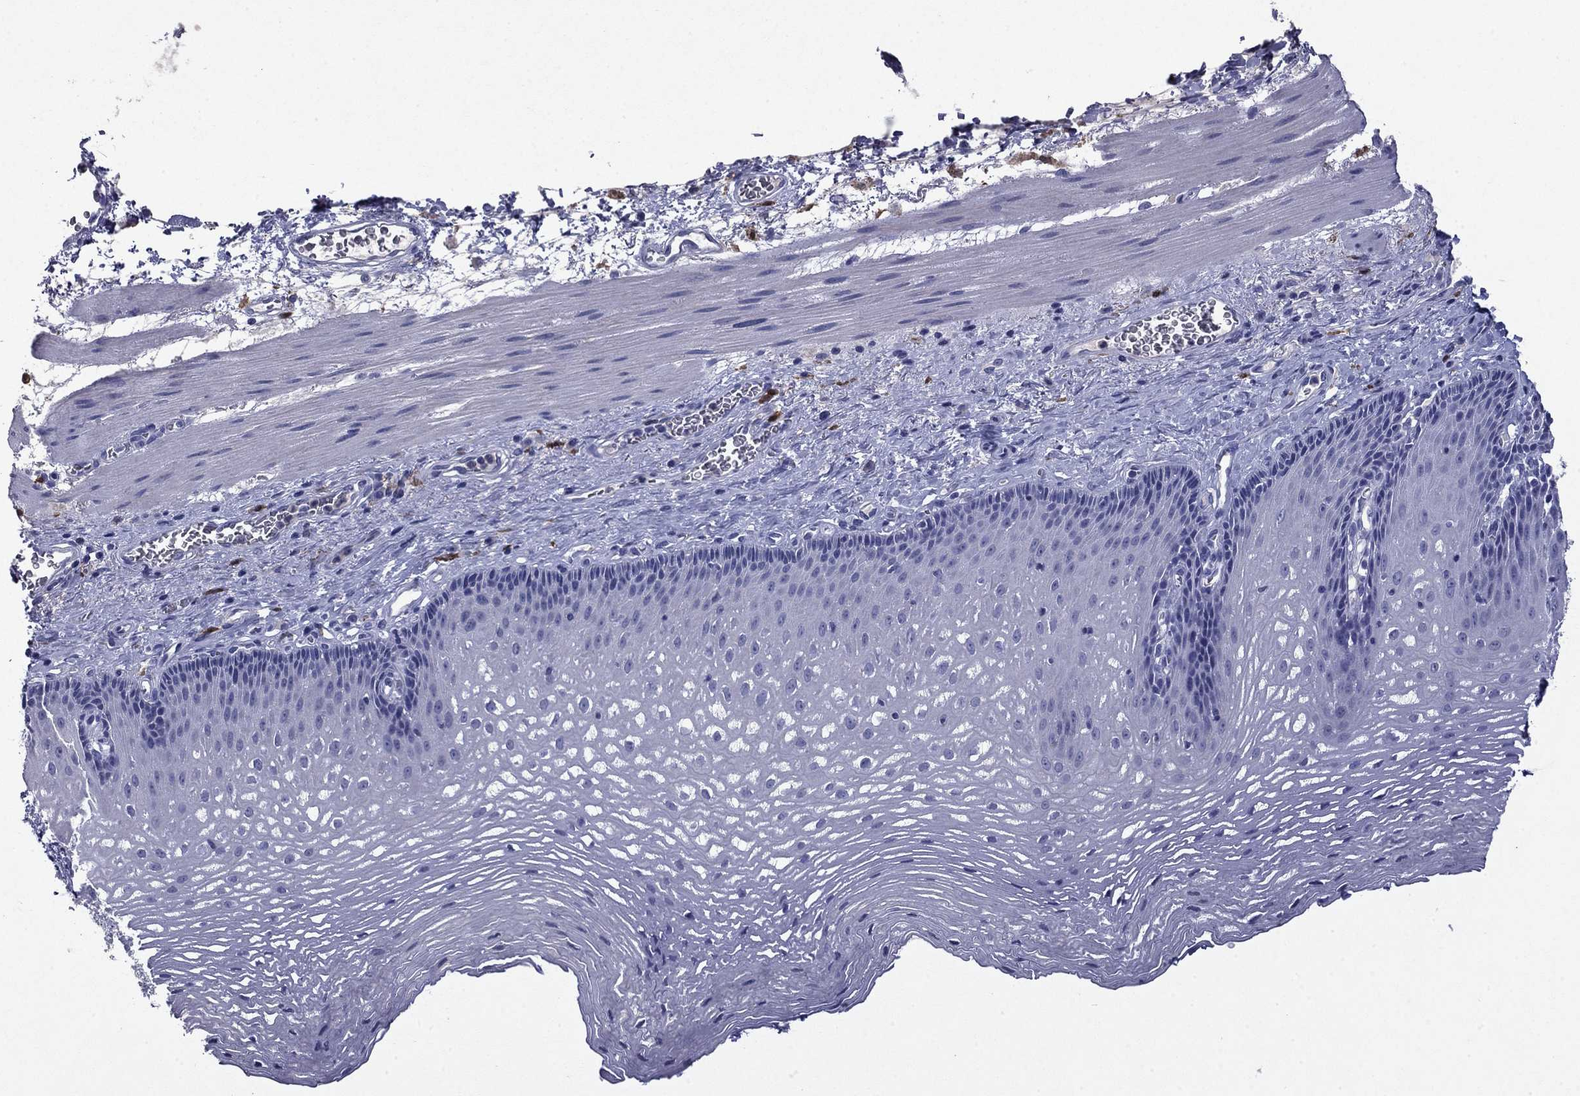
{"staining": {"intensity": "negative", "quantity": "none", "location": "none"}, "tissue": "esophagus", "cell_type": "Squamous epithelial cells", "image_type": "normal", "snomed": [{"axis": "morphology", "description": "Normal tissue, NOS"}, {"axis": "topography", "description": "Esophagus"}], "caption": "This is an IHC histopathology image of normal human esophagus. There is no expression in squamous epithelial cells.", "gene": "CFAP119", "patient": {"sex": "male", "age": 76}}